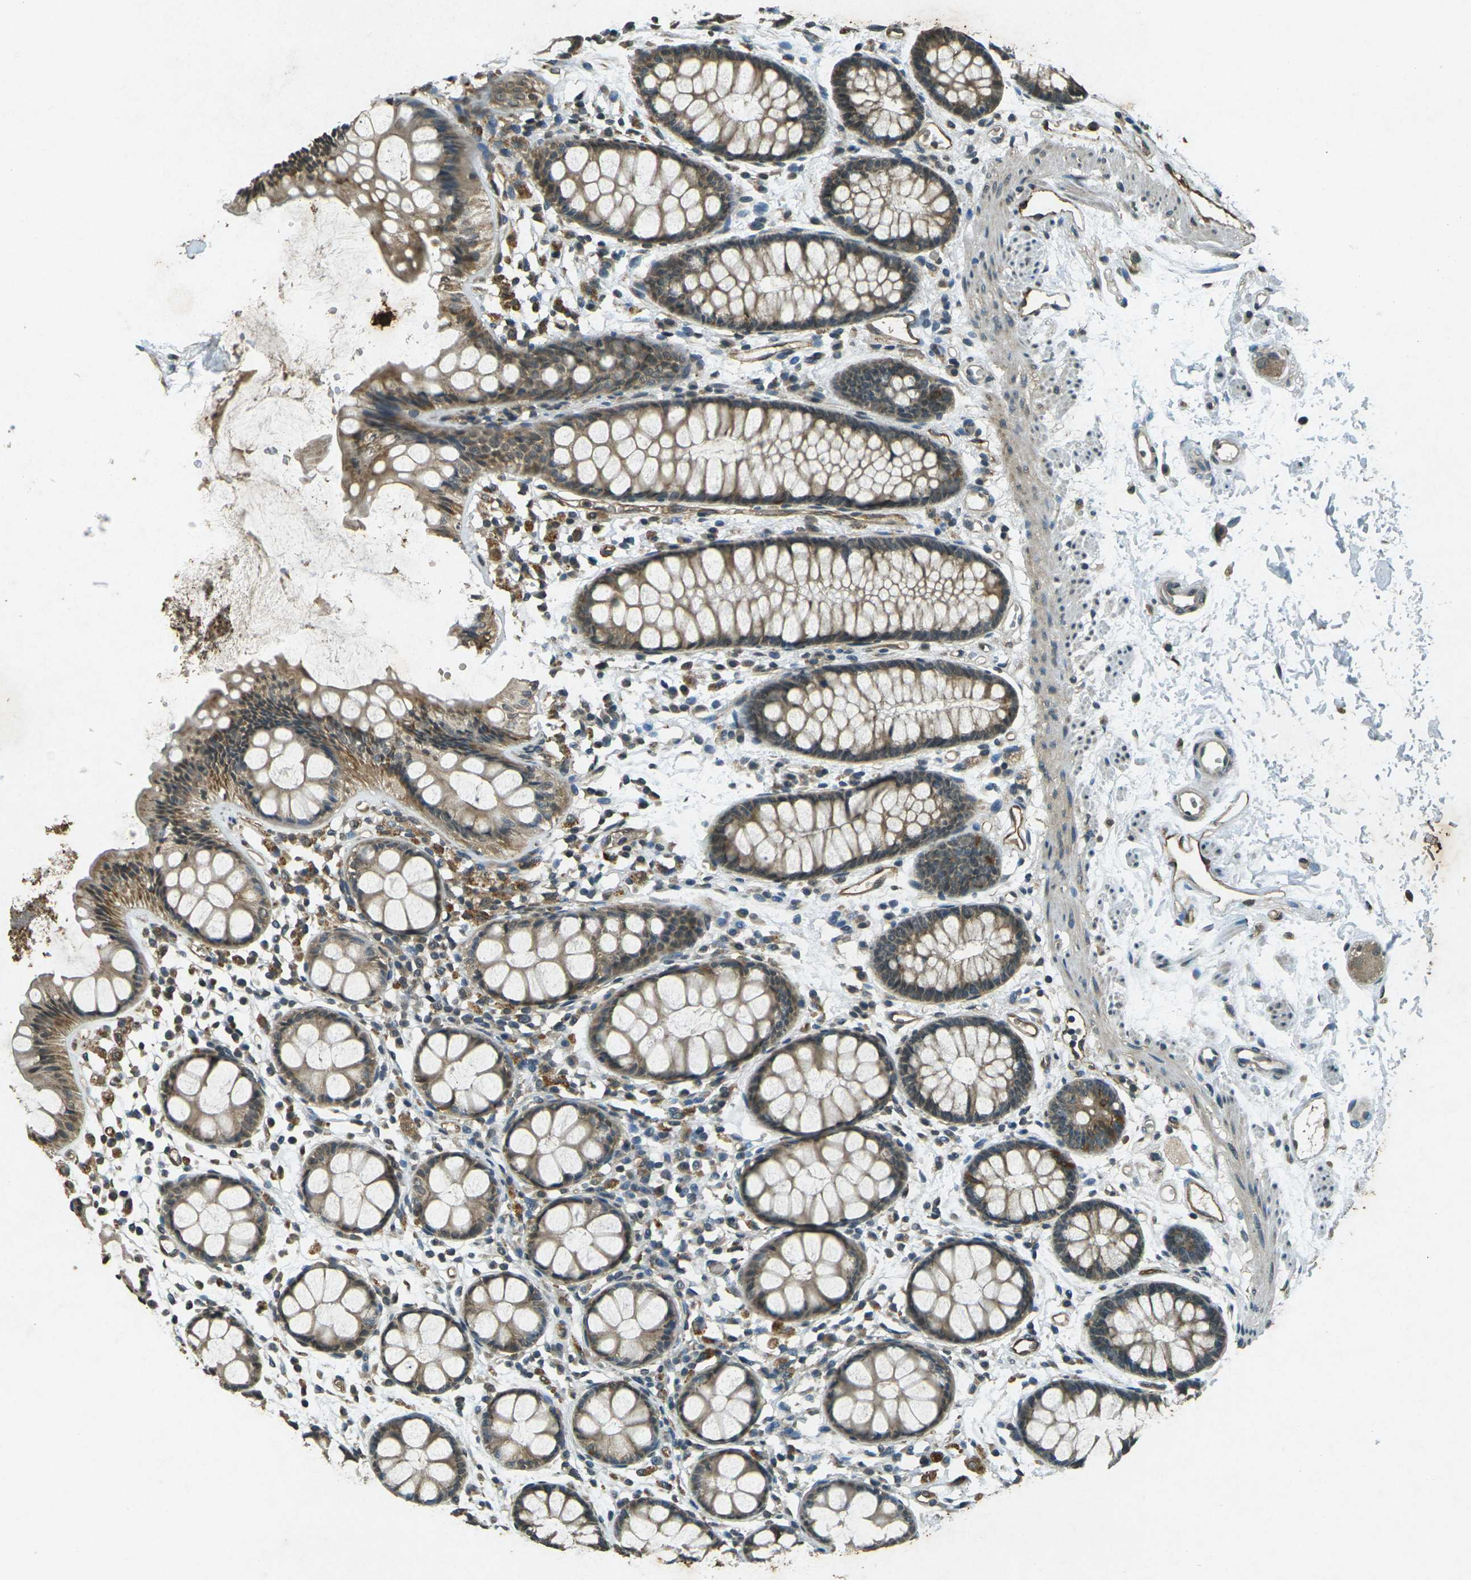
{"staining": {"intensity": "moderate", "quantity": ">75%", "location": "cytoplasmic/membranous"}, "tissue": "rectum", "cell_type": "Glandular cells", "image_type": "normal", "snomed": [{"axis": "morphology", "description": "Normal tissue, NOS"}, {"axis": "topography", "description": "Rectum"}], "caption": "Rectum stained with immunohistochemistry (IHC) demonstrates moderate cytoplasmic/membranous staining in approximately >75% of glandular cells. (IHC, brightfield microscopy, high magnification).", "gene": "PDE2A", "patient": {"sex": "female", "age": 66}}